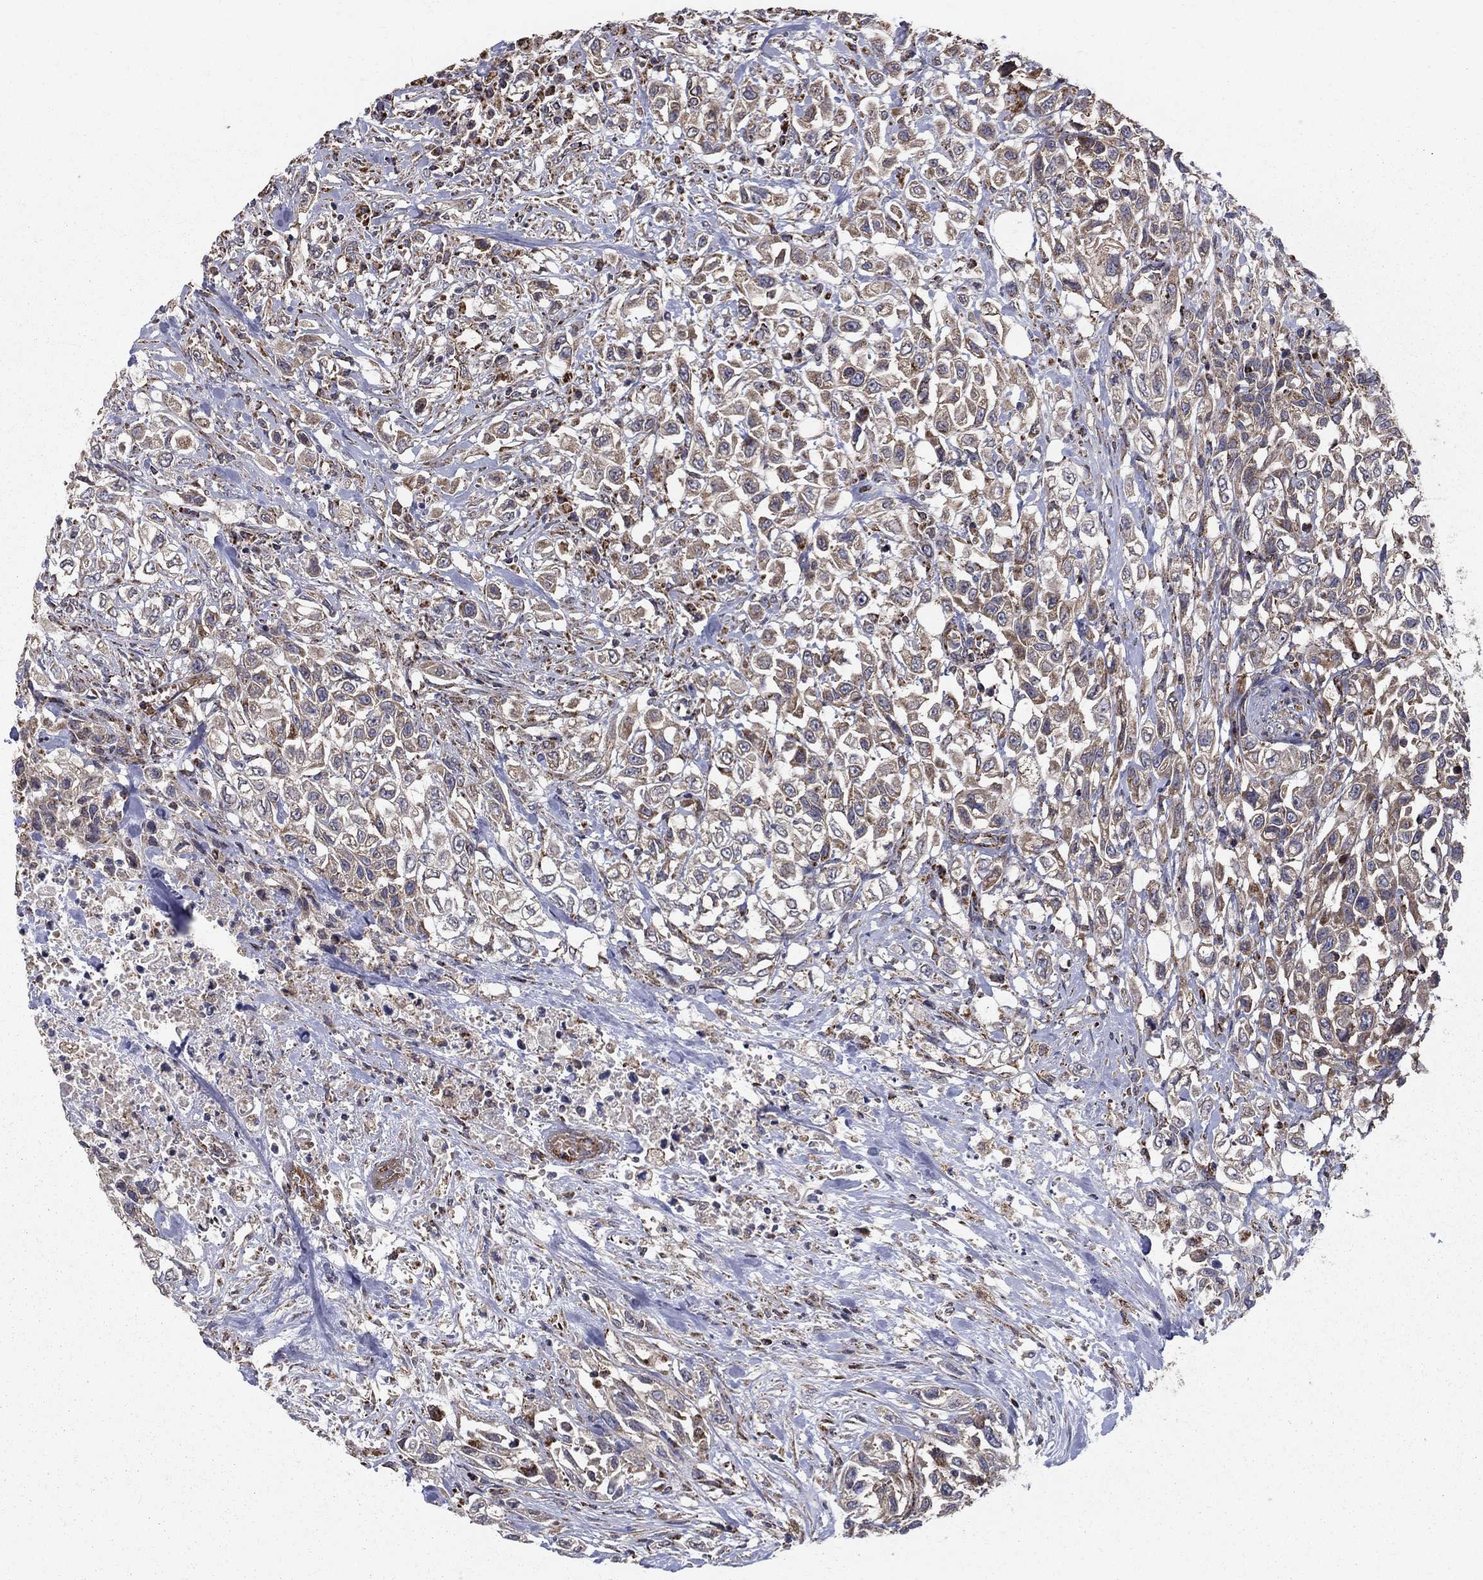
{"staining": {"intensity": "weak", "quantity": ">75%", "location": "cytoplasmic/membranous"}, "tissue": "urothelial cancer", "cell_type": "Tumor cells", "image_type": "cancer", "snomed": [{"axis": "morphology", "description": "Urothelial carcinoma, High grade"}, {"axis": "topography", "description": "Urinary bladder"}], "caption": "Weak cytoplasmic/membranous positivity for a protein is identified in approximately >75% of tumor cells of urothelial cancer using immunohistochemistry (IHC).", "gene": "NDUFS8", "patient": {"sex": "female", "age": 56}}